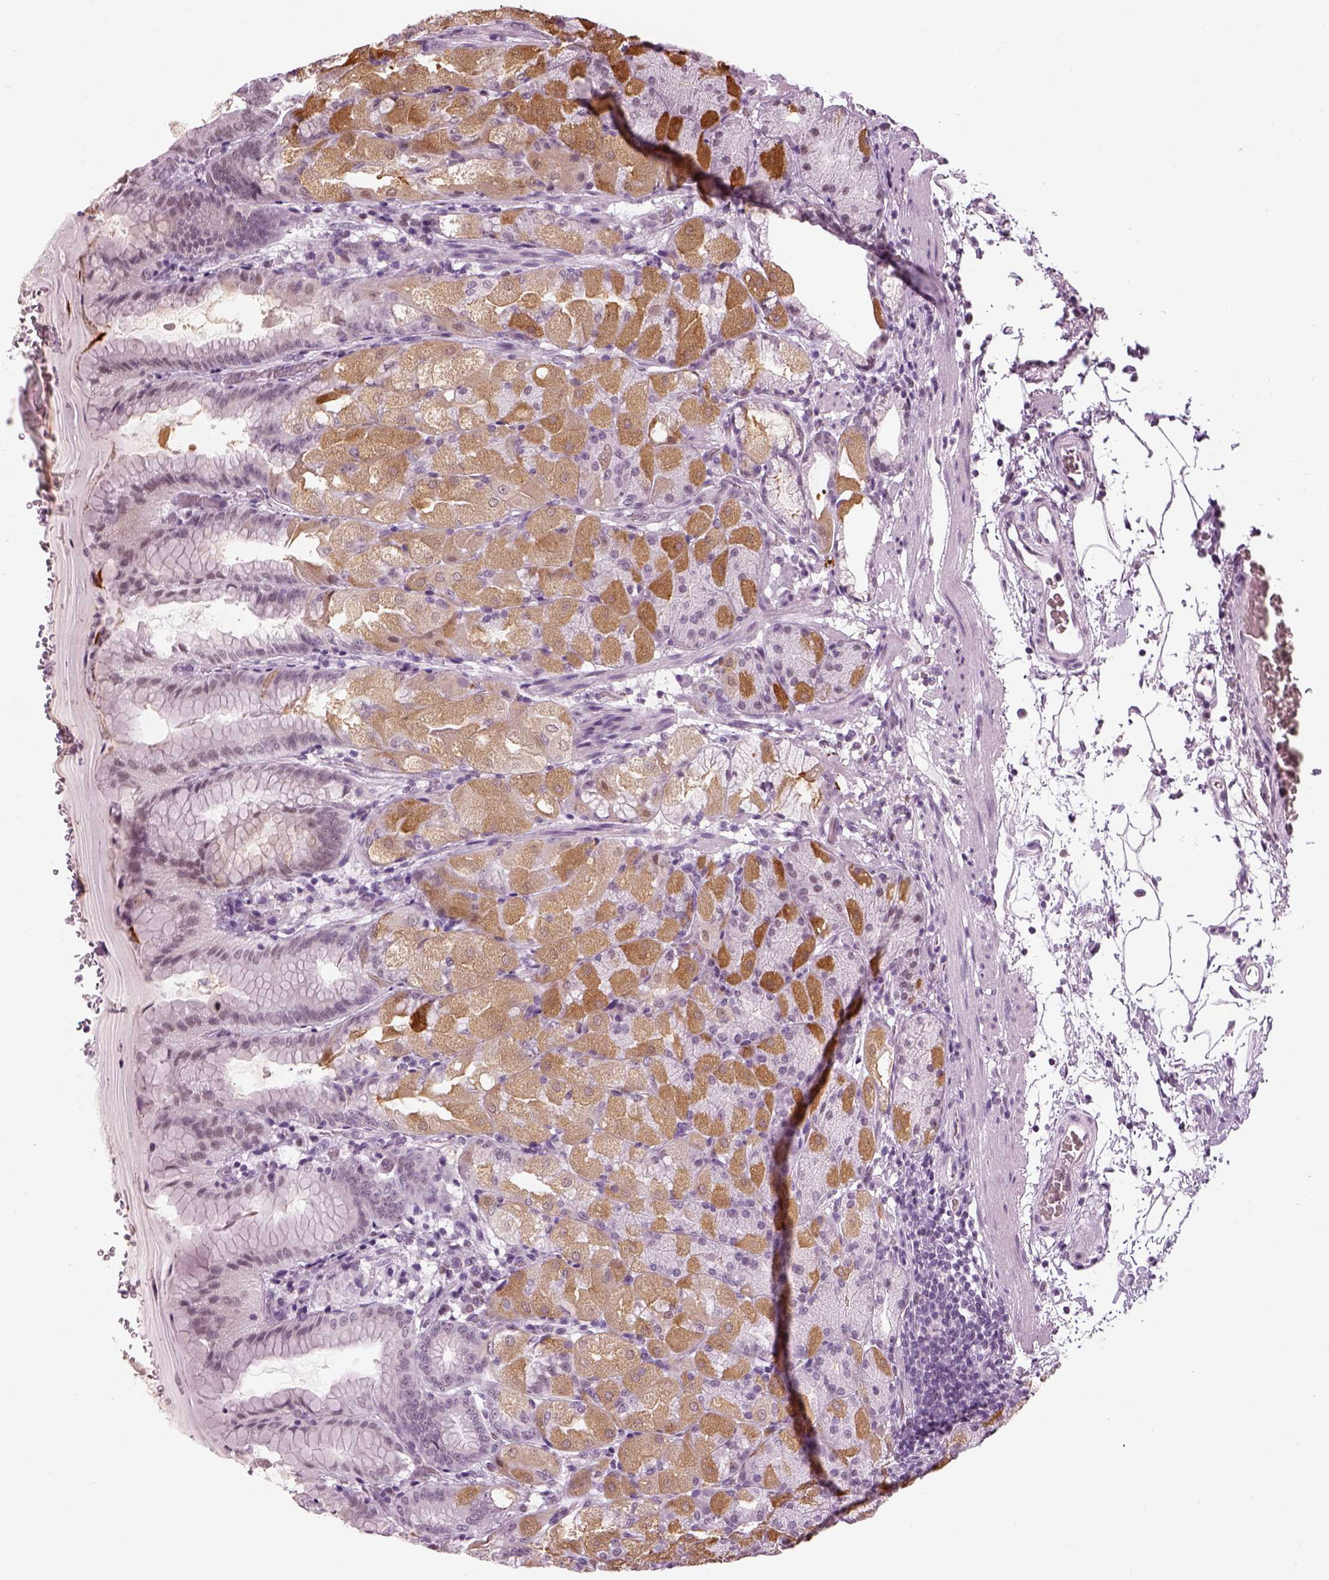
{"staining": {"intensity": "moderate", "quantity": "<25%", "location": "cytoplasmic/membranous"}, "tissue": "stomach", "cell_type": "Glandular cells", "image_type": "normal", "snomed": [{"axis": "morphology", "description": "Normal tissue, NOS"}, {"axis": "topography", "description": "Stomach, upper"}, {"axis": "topography", "description": "Stomach"}, {"axis": "topography", "description": "Stomach, lower"}], "caption": "This image demonstrates immunohistochemistry staining of normal human stomach, with low moderate cytoplasmic/membranous staining in approximately <25% of glandular cells.", "gene": "KCNG2", "patient": {"sex": "male", "age": 62}}